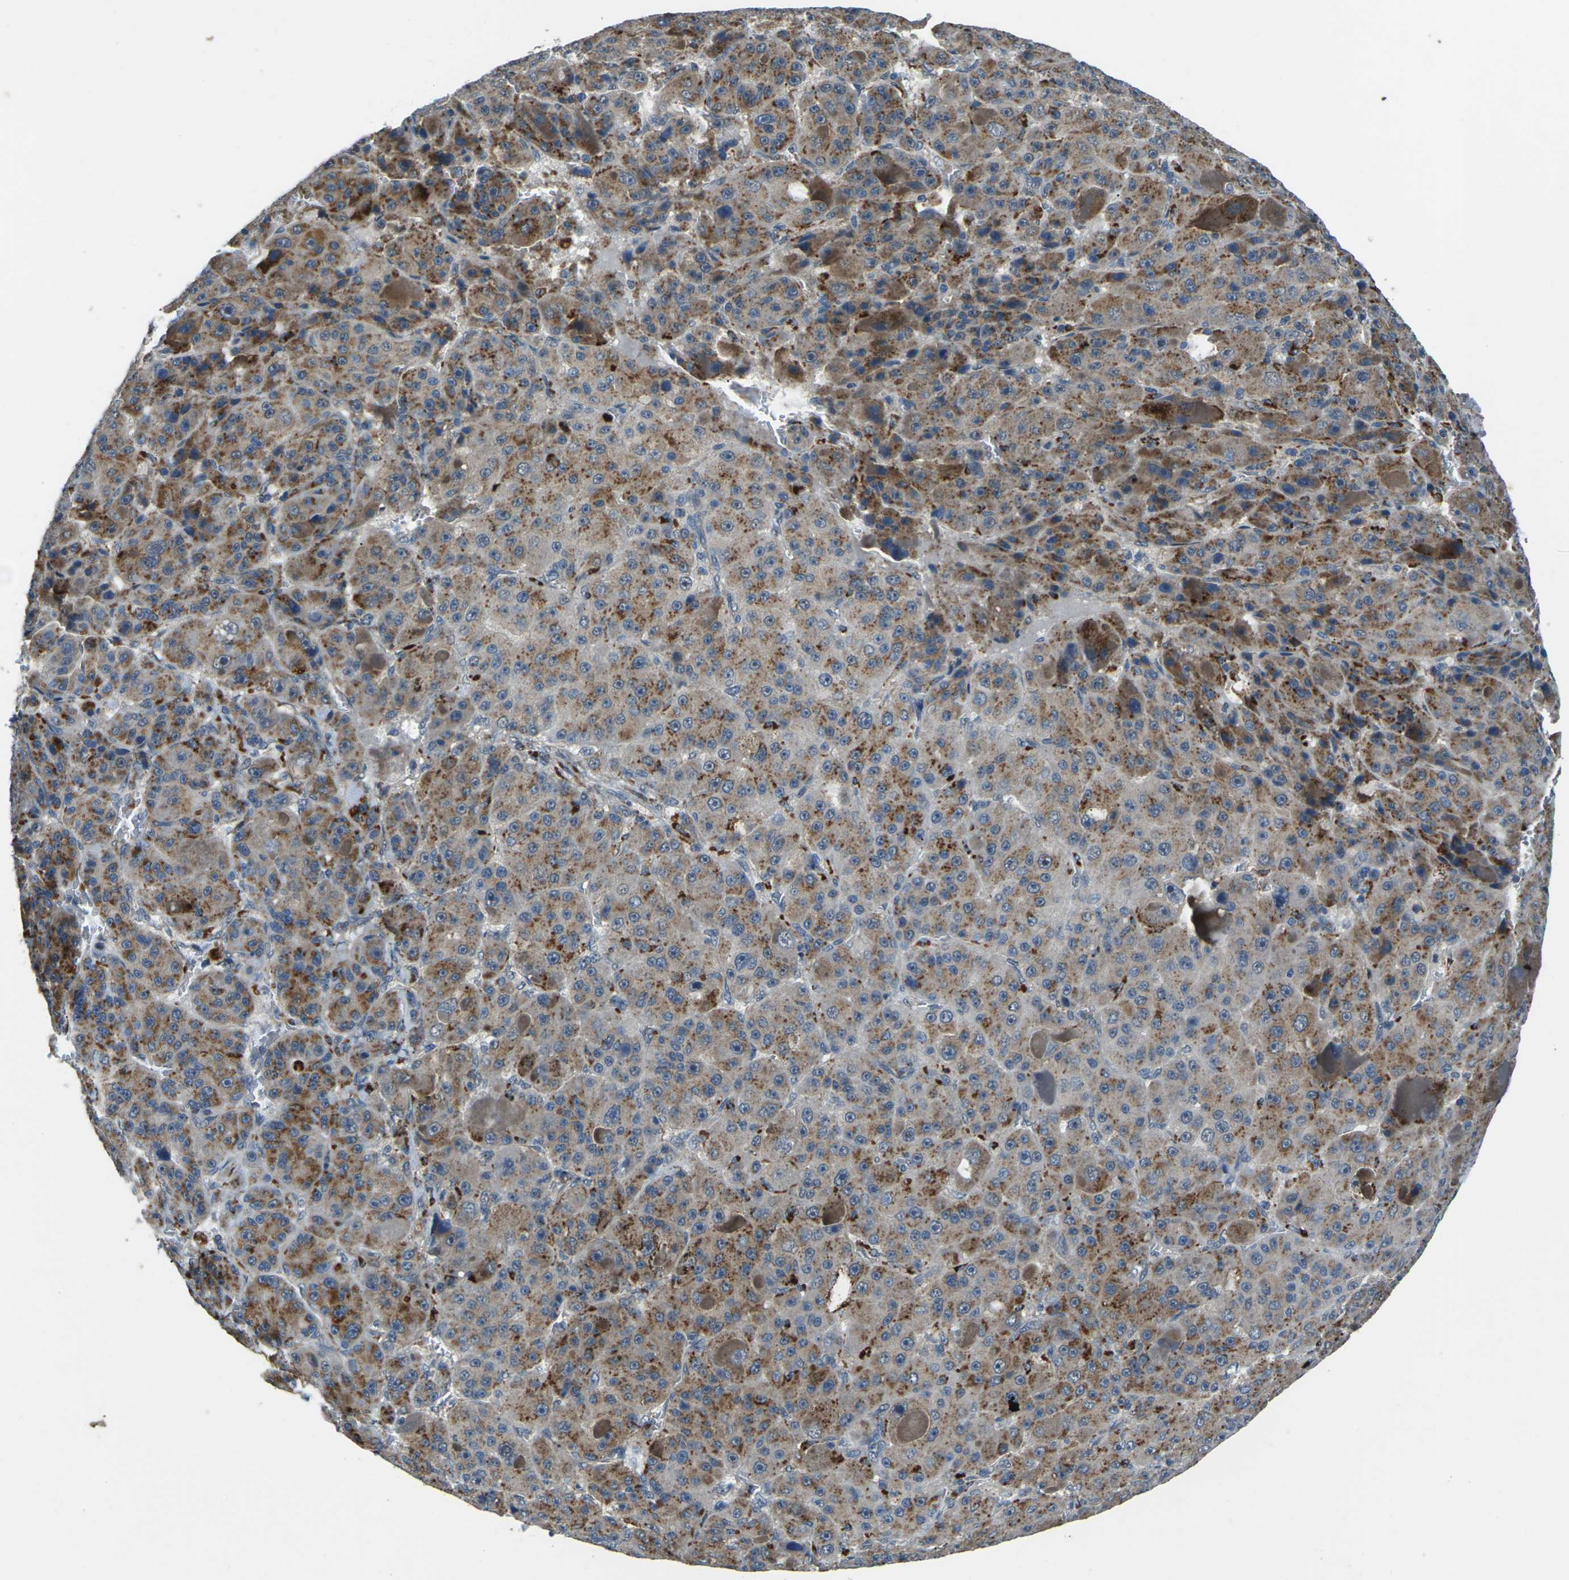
{"staining": {"intensity": "moderate", "quantity": ">75%", "location": "cytoplasmic/membranous"}, "tissue": "liver cancer", "cell_type": "Tumor cells", "image_type": "cancer", "snomed": [{"axis": "morphology", "description": "Carcinoma, Hepatocellular, NOS"}, {"axis": "topography", "description": "Liver"}], "caption": "Human hepatocellular carcinoma (liver) stained for a protein (brown) demonstrates moderate cytoplasmic/membranous positive expression in about >75% of tumor cells.", "gene": "SLC31A2", "patient": {"sex": "male", "age": 76}}